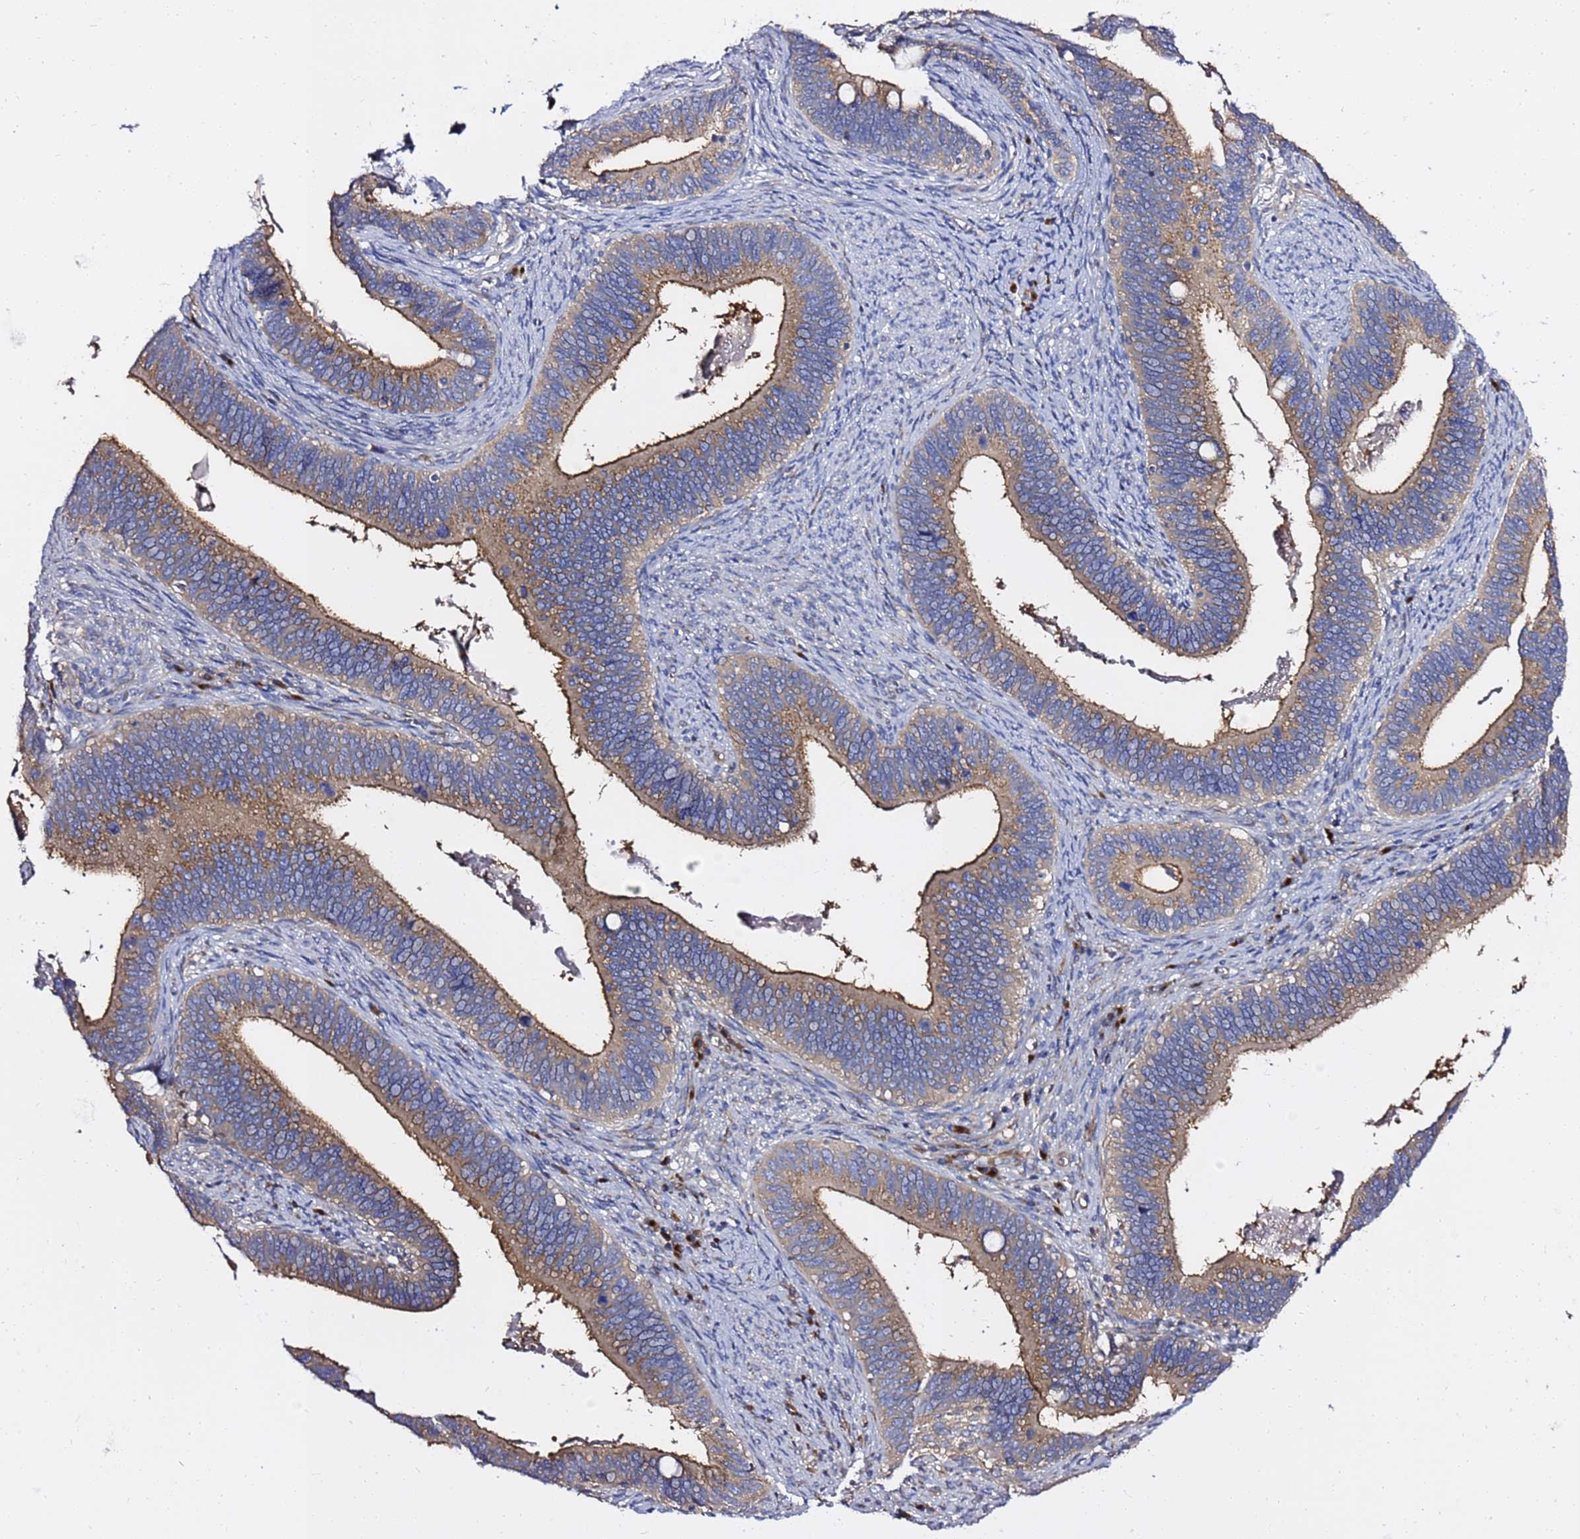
{"staining": {"intensity": "moderate", "quantity": ">75%", "location": "cytoplasmic/membranous"}, "tissue": "cervical cancer", "cell_type": "Tumor cells", "image_type": "cancer", "snomed": [{"axis": "morphology", "description": "Adenocarcinoma, NOS"}, {"axis": "topography", "description": "Cervix"}], "caption": "Cervical cancer stained for a protein demonstrates moderate cytoplasmic/membranous positivity in tumor cells.", "gene": "ANAPC1", "patient": {"sex": "female", "age": 42}}